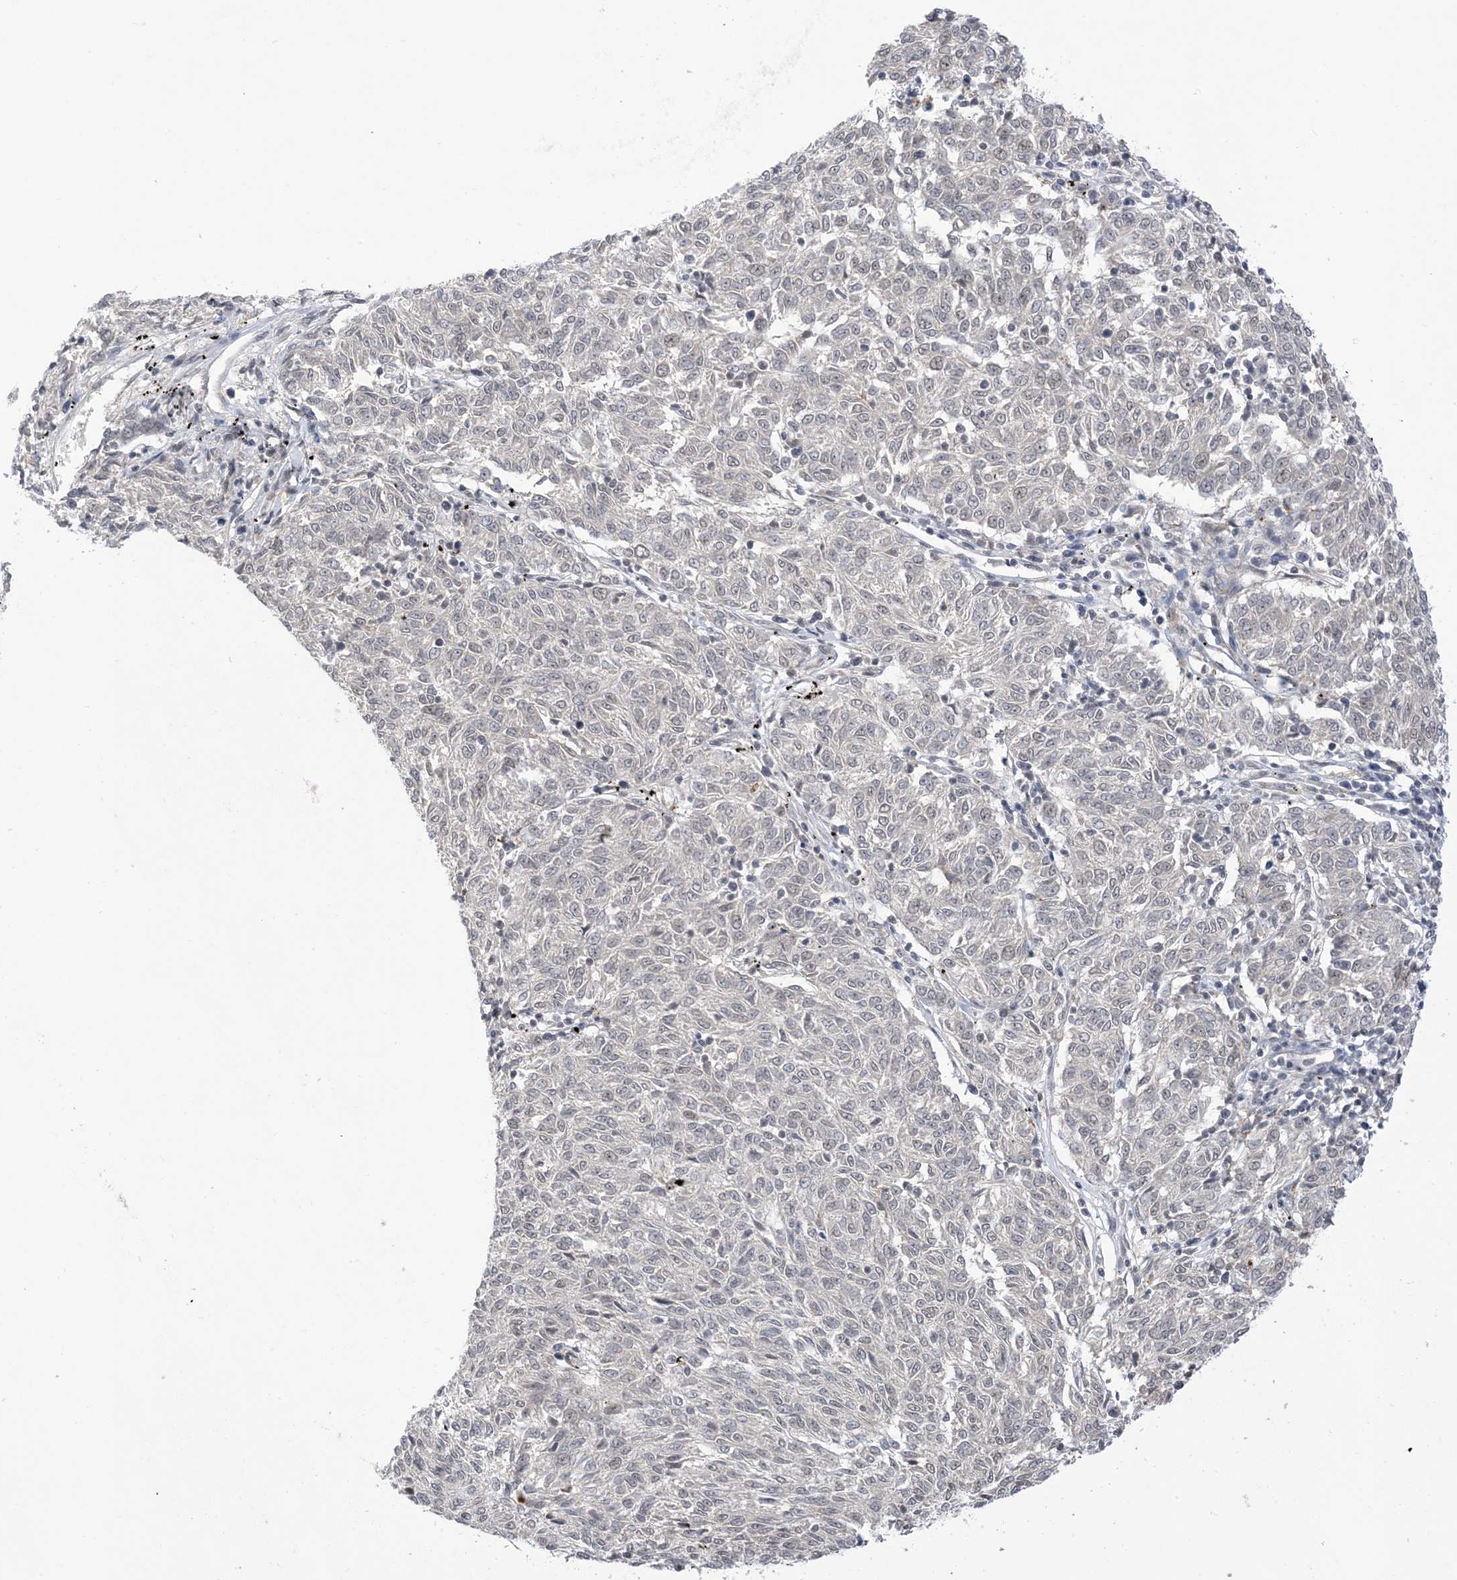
{"staining": {"intensity": "negative", "quantity": "none", "location": "none"}, "tissue": "melanoma", "cell_type": "Tumor cells", "image_type": "cancer", "snomed": [{"axis": "morphology", "description": "Malignant melanoma, NOS"}, {"axis": "topography", "description": "Skin"}], "caption": "Image shows no significant protein expression in tumor cells of malignant melanoma.", "gene": "RANBP9", "patient": {"sex": "female", "age": 72}}